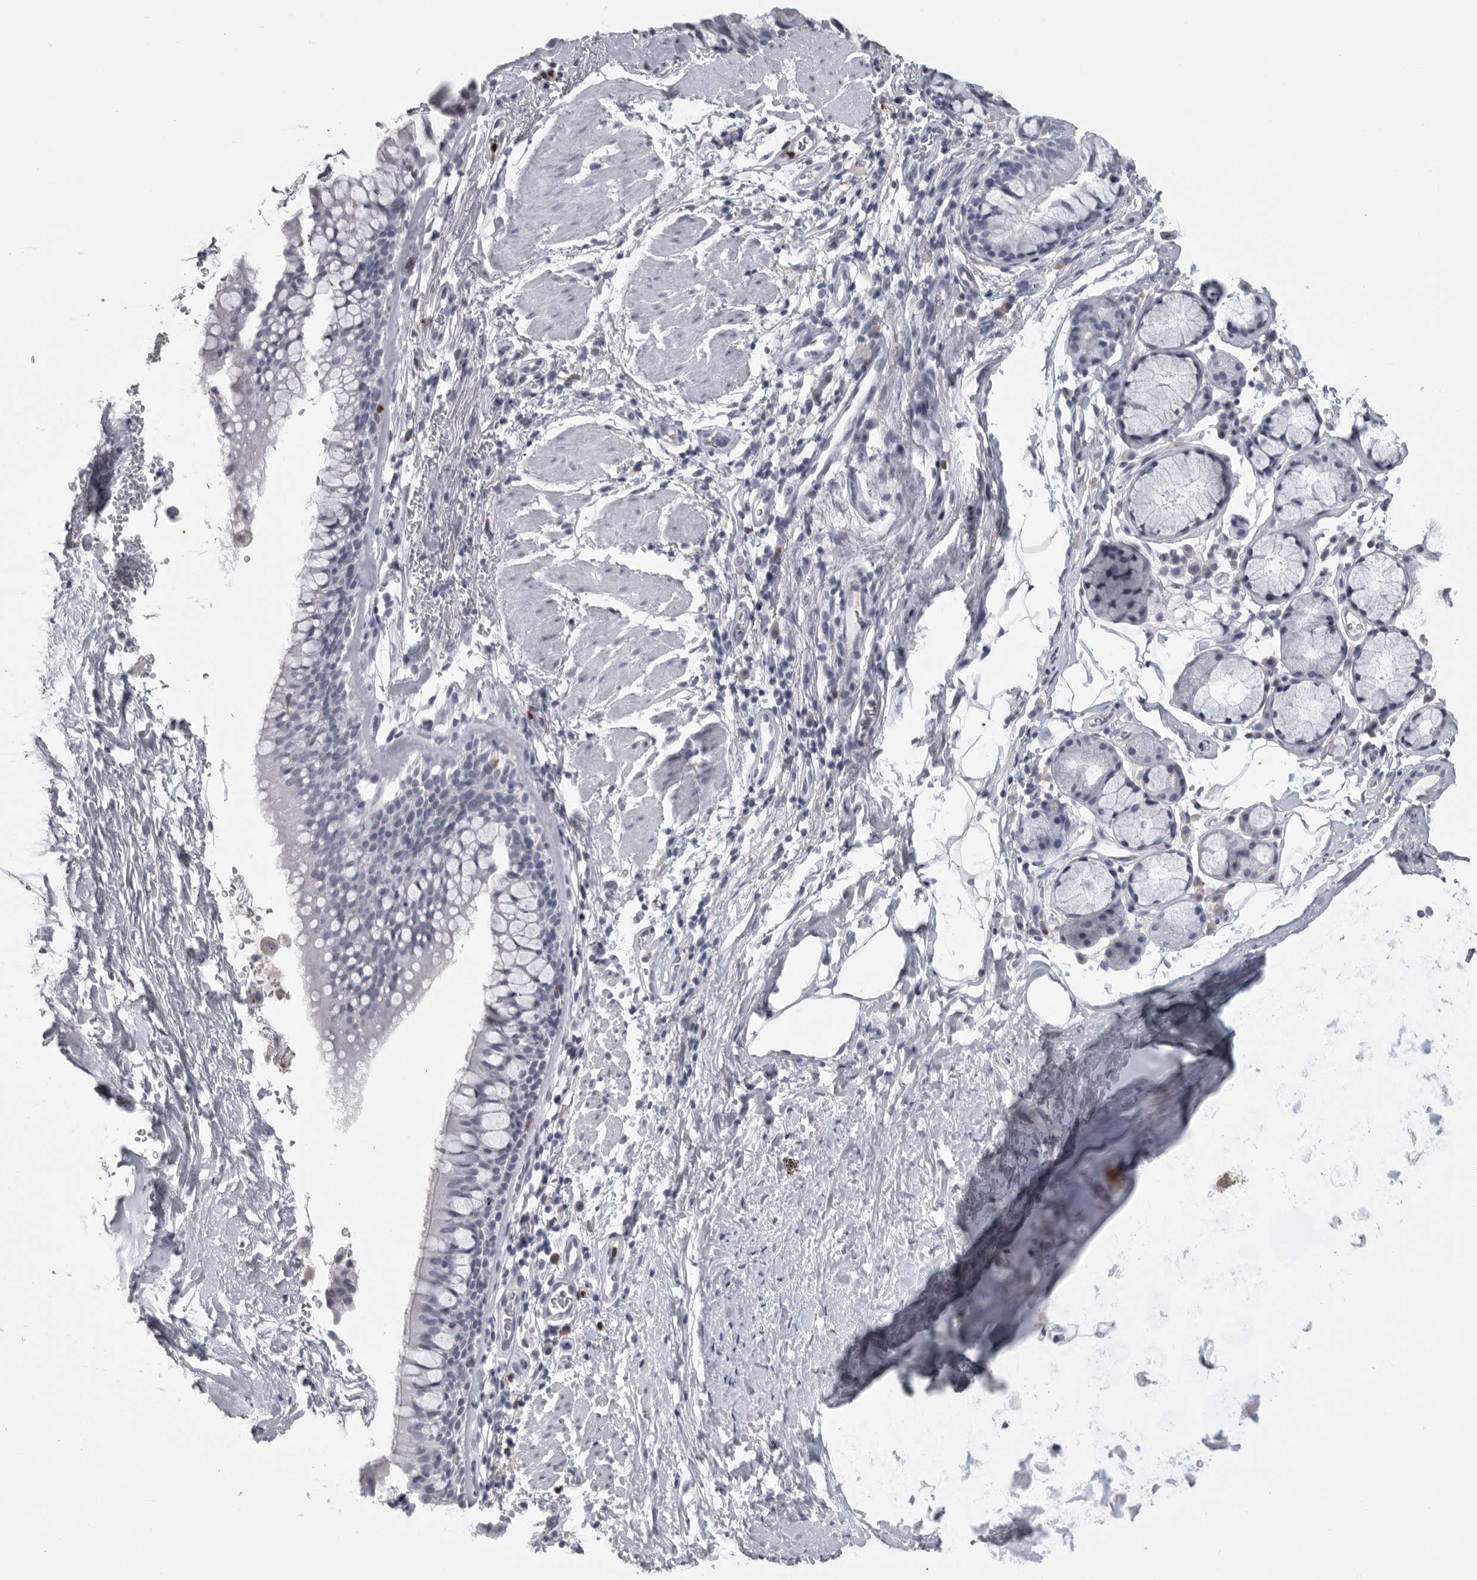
{"staining": {"intensity": "negative", "quantity": "none", "location": "none"}, "tissue": "bronchus", "cell_type": "Respiratory epithelial cells", "image_type": "normal", "snomed": [{"axis": "morphology", "description": "Normal tissue, NOS"}, {"axis": "topography", "description": "Cartilage tissue"}, {"axis": "topography", "description": "Bronchus"}], "caption": "Immunohistochemistry image of unremarkable bronchus: bronchus stained with DAB (3,3'-diaminobenzidine) demonstrates no significant protein positivity in respiratory epithelial cells.", "gene": "GNLY", "patient": {"sex": "female", "age": 53}}